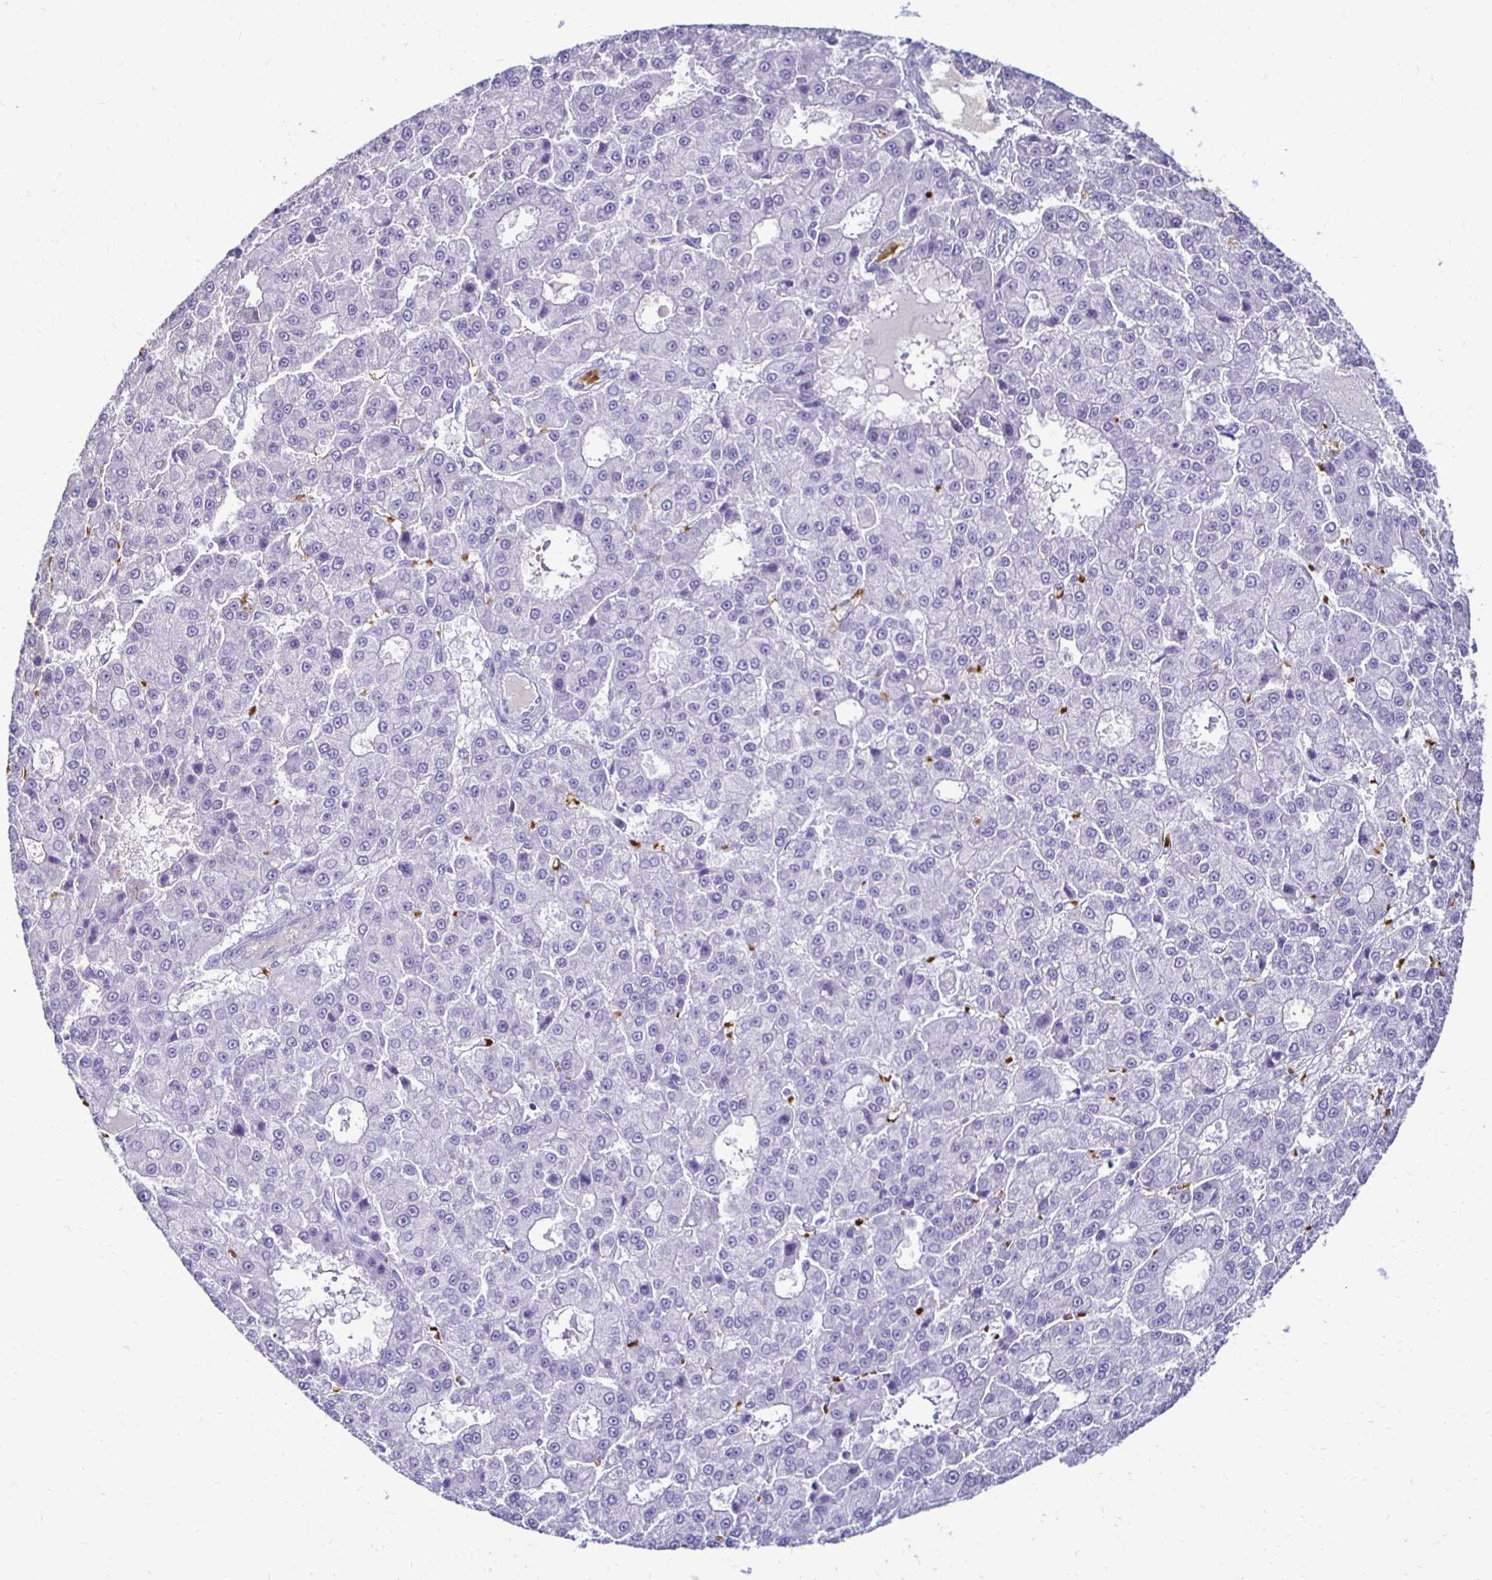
{"staining": {"intensity": "negative", "quantity": "none", "location": "none"}, "tissue": "liver cancer", "cell_type": "Tumor cells", "image_type": "cancer", "snomed": [{"axis": "morphology", "description": "Carcinoma, Hepatocellular, NOS"}, {"axis": "topography", "description": "Liver"}], "caption": "Image shows no protein positivity in tumor cells of liver hepatocellular carcinoma tissue.", "gene": "RHBDL3", "patient": {"sex": "male", "age": 70}}